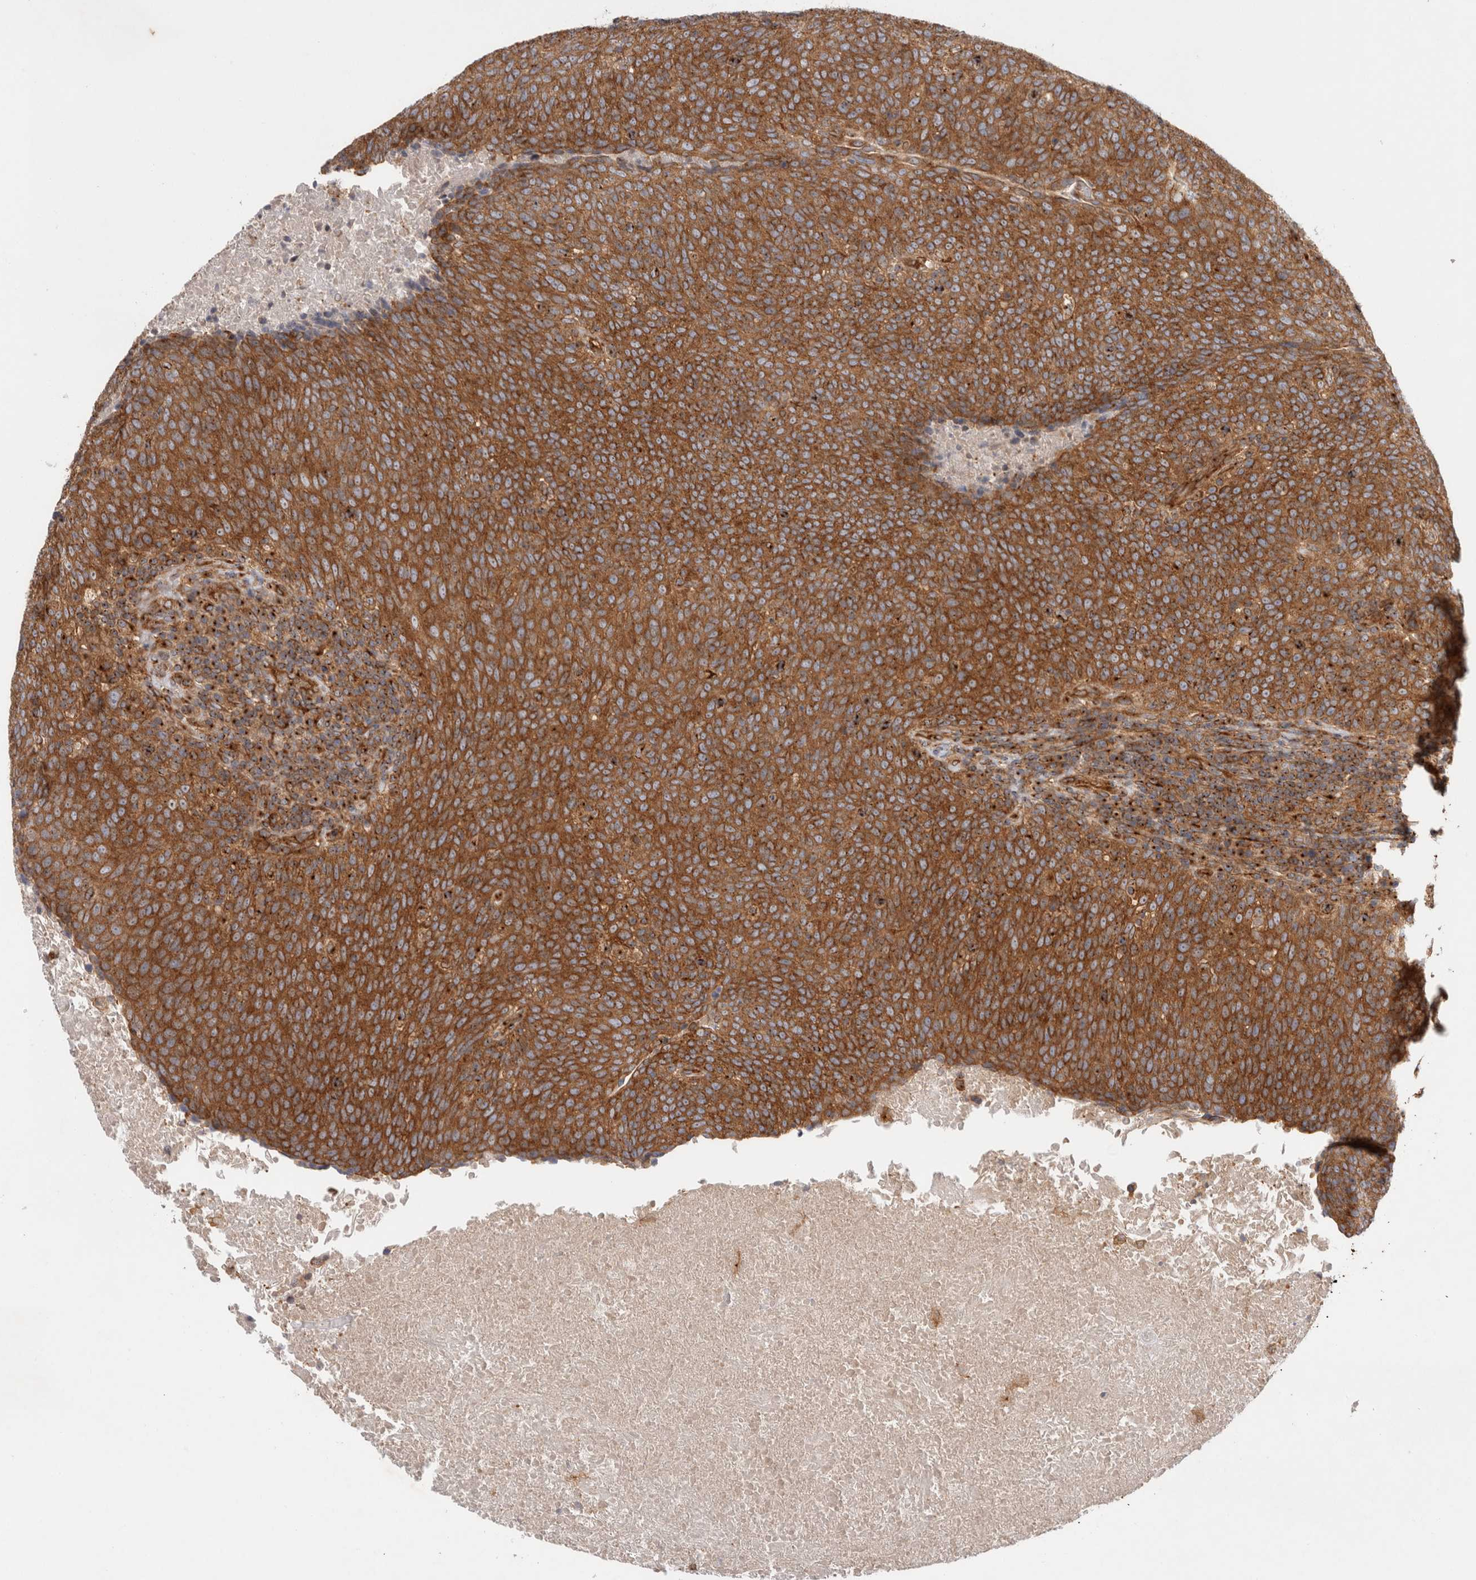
{"staining": {"intensity": "strong", "quantity": ">75%", "location": "cytoplasmic/membranous"}, "tissue": "head and neck cancer", "cell_type": "Tumor cells", "image_type": "cancer", "snomed": [{"axis": "morphology", "description": "Squamous cell carcinoma, NOS"}, {"axis": "morphology", "description": "Squamous cell carcinoma, metastatic, NOS"}, {"axis": "topography", "description": "Lymph node"}, {"axis": "topography", "description": "Head-Neck"}], "caption": "Head and neck metastatic squamous cell carcinoma stained with immunohistochemistry shows strong cytoplasmic/membranous positivity in approximately >75% of tumor cells.", "gene": "GPR150", "patient": {"sex": "male", "age": 62}}